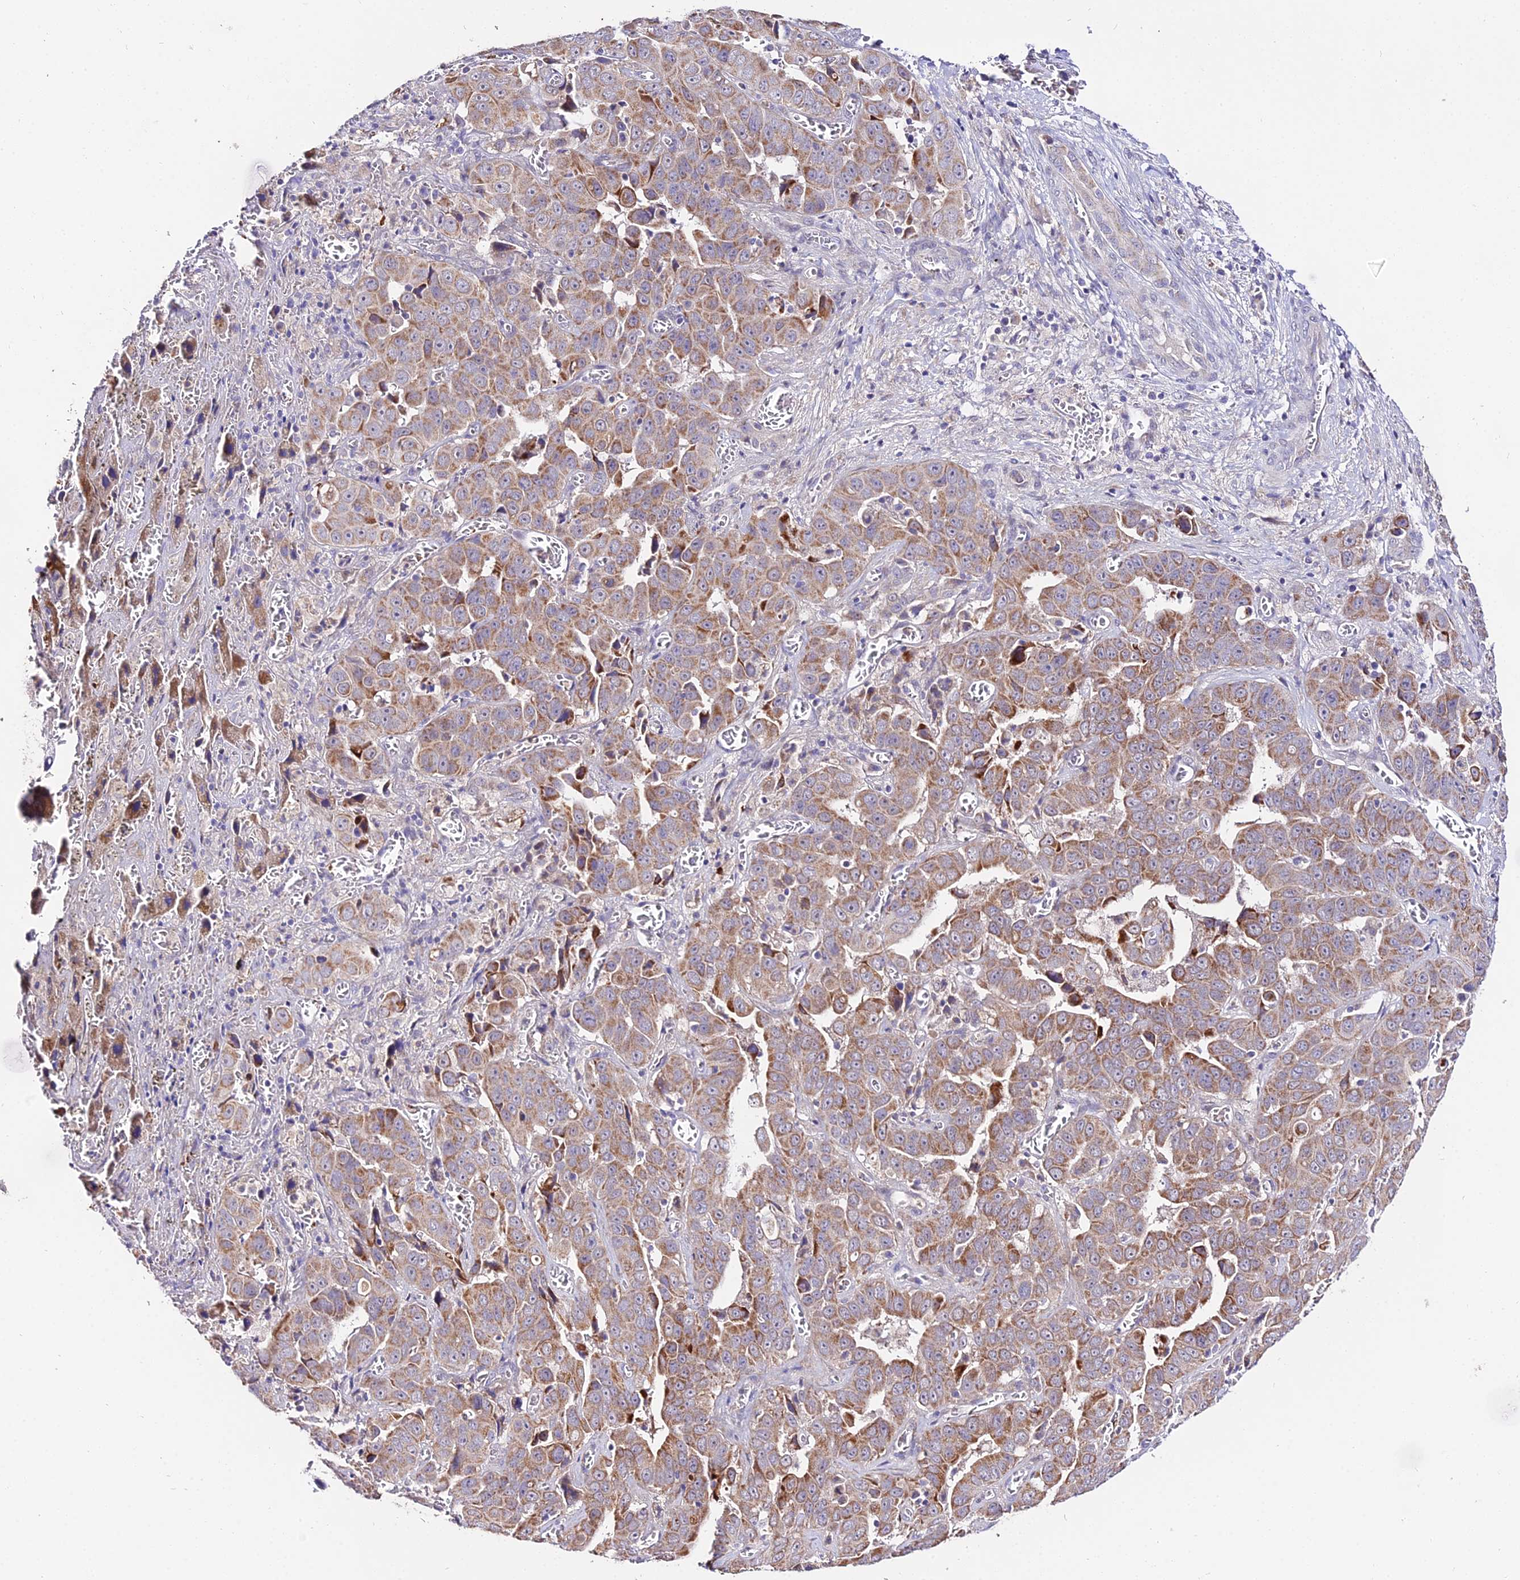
{"staining": {"intensity": "moderate", "quantity": "25%-75%", "location": "cytoplasmic/membranous"}, "tissue": "liver cancer", "cell_type": "Tumor cells", "image_type": "cancer", "snomed": [{"axis": "morphology", "description": "Cholangiocarcinoma"}, {"axis": "topography", "description": "Liver"}], "caption": "The histopathology image reveals immunohistochemical staining of liver cancer (cholangiocarcinoma). There is moderate cytoplasmic/membranous positivity is seen in about 25%-75% of tumor cells. Nuclei are stained in blue.", "gene": "WDR5B", "patient": {"sex": "female", "age": 52}}